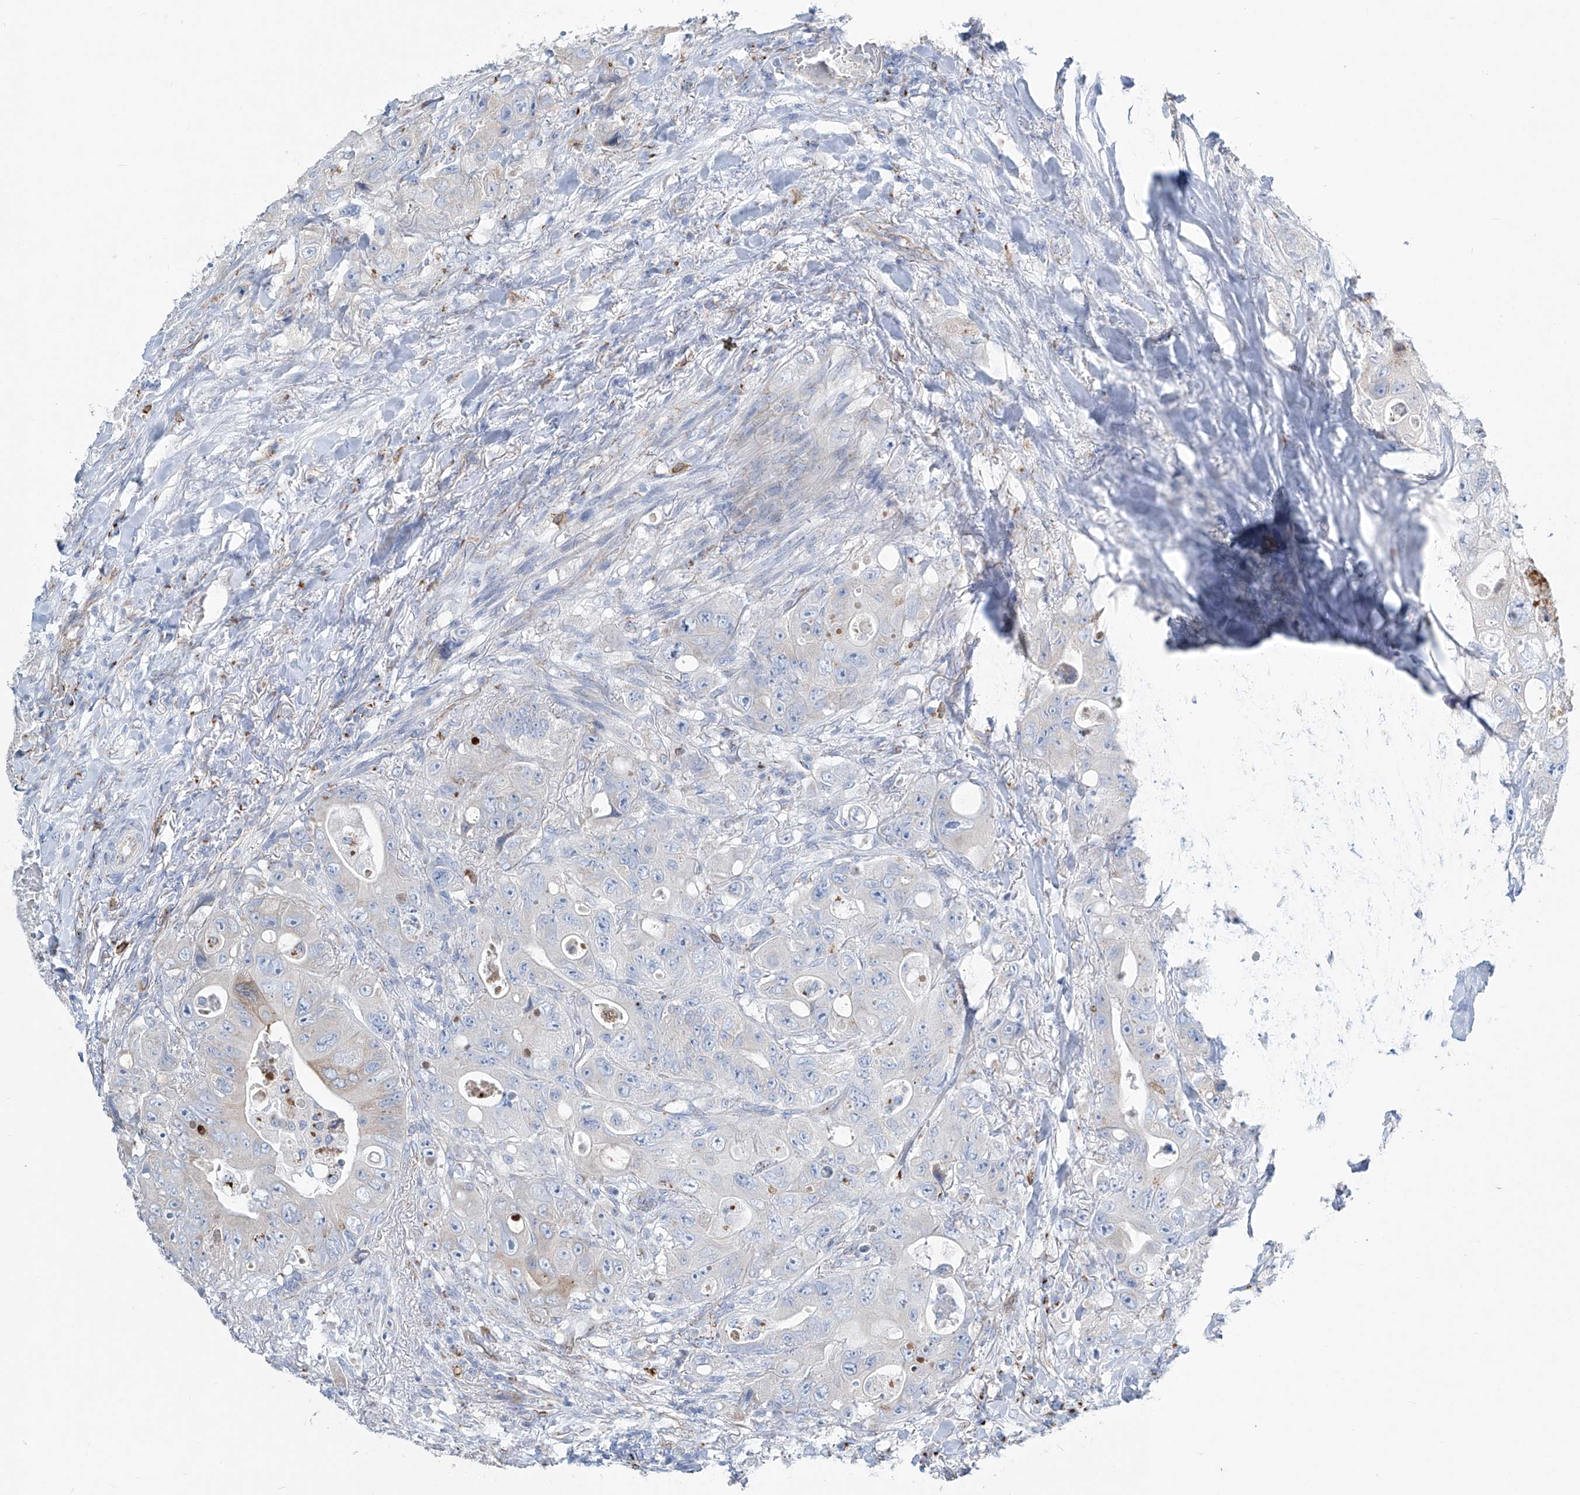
{"staining": {"intensity": "negative", "quantity": "none", "location": "none"}, "tissue": "colorectal cancer", "cell_type": "Tumor cells", "image_type": "cancer", "snomed": [{"axis": "morphology", "description": "Adenocarcinoma, NOS"}, {"axis": "topography", "description": "Colon"}], "caption": "This is a photomicrograph of immunohistochemistry (IHC) staining of colorectal adenocarcinoma, which shows no positivity in tumor cells.", "gene": "CDH5", "patient": {"sex": "female", "age": 46}}